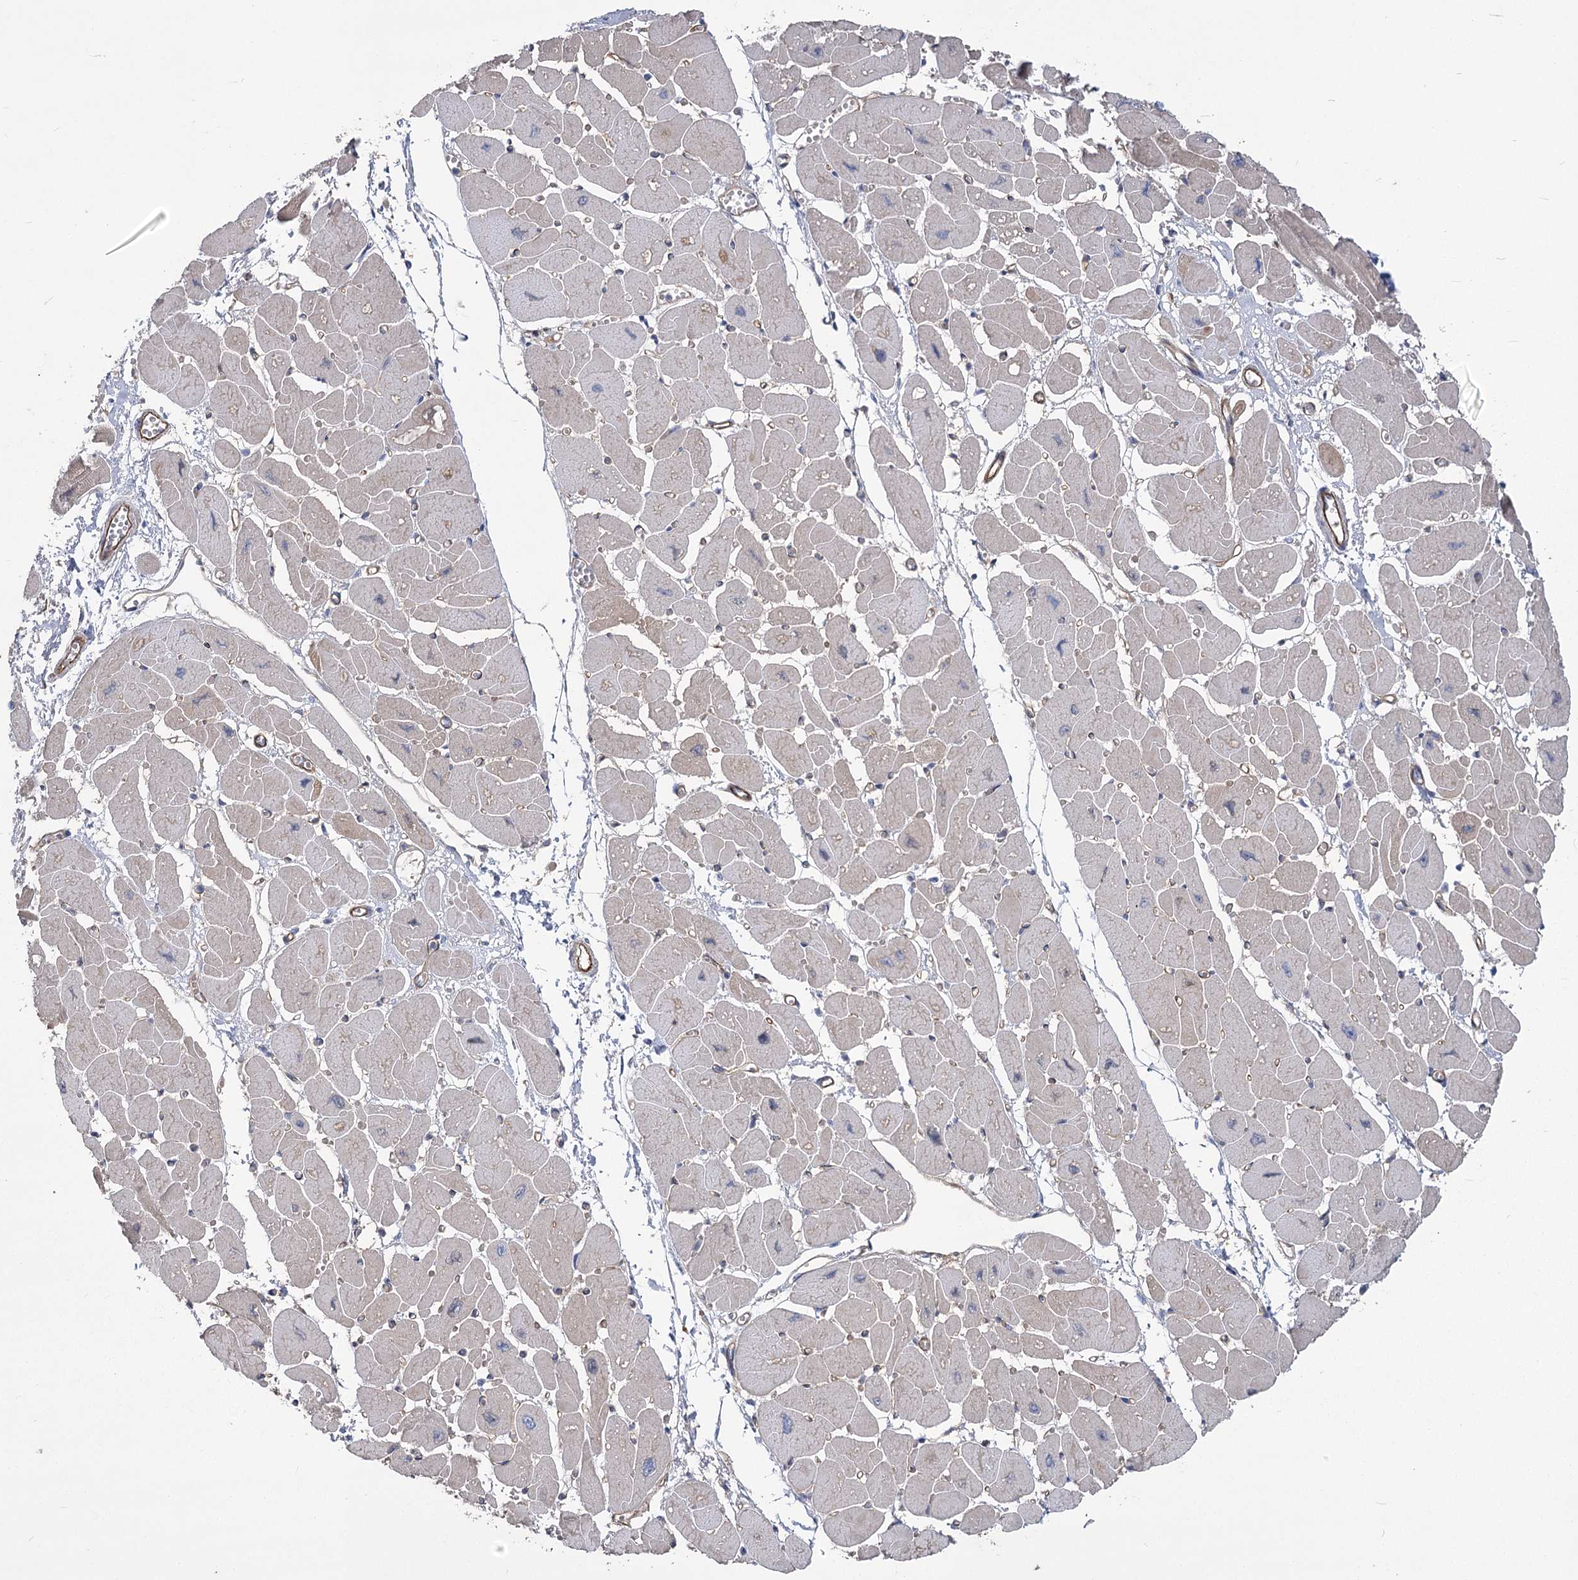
{"staining": {"intensity": "moderate", "quantity": "25%-75%", "location": "cytoplasmic/membranous"}, "tissue": "heart muscle", "cell_type": "Cardiomyocytes", "image_type": "normal", "snomed": [{"axis": "morphology", "description": "Normal tissue, NOS"}, {"axis": "topography", "description": "Heart"}], "caption": "Approximately 25%-75% of cardiomyocytes in normal human heart muscle display moderate cytoplasmic/membranous protein staining as visualized by brown immunohistochemical staining.", "gene": "RMDN2", "patient": {"sex": "female", "age": 54}}